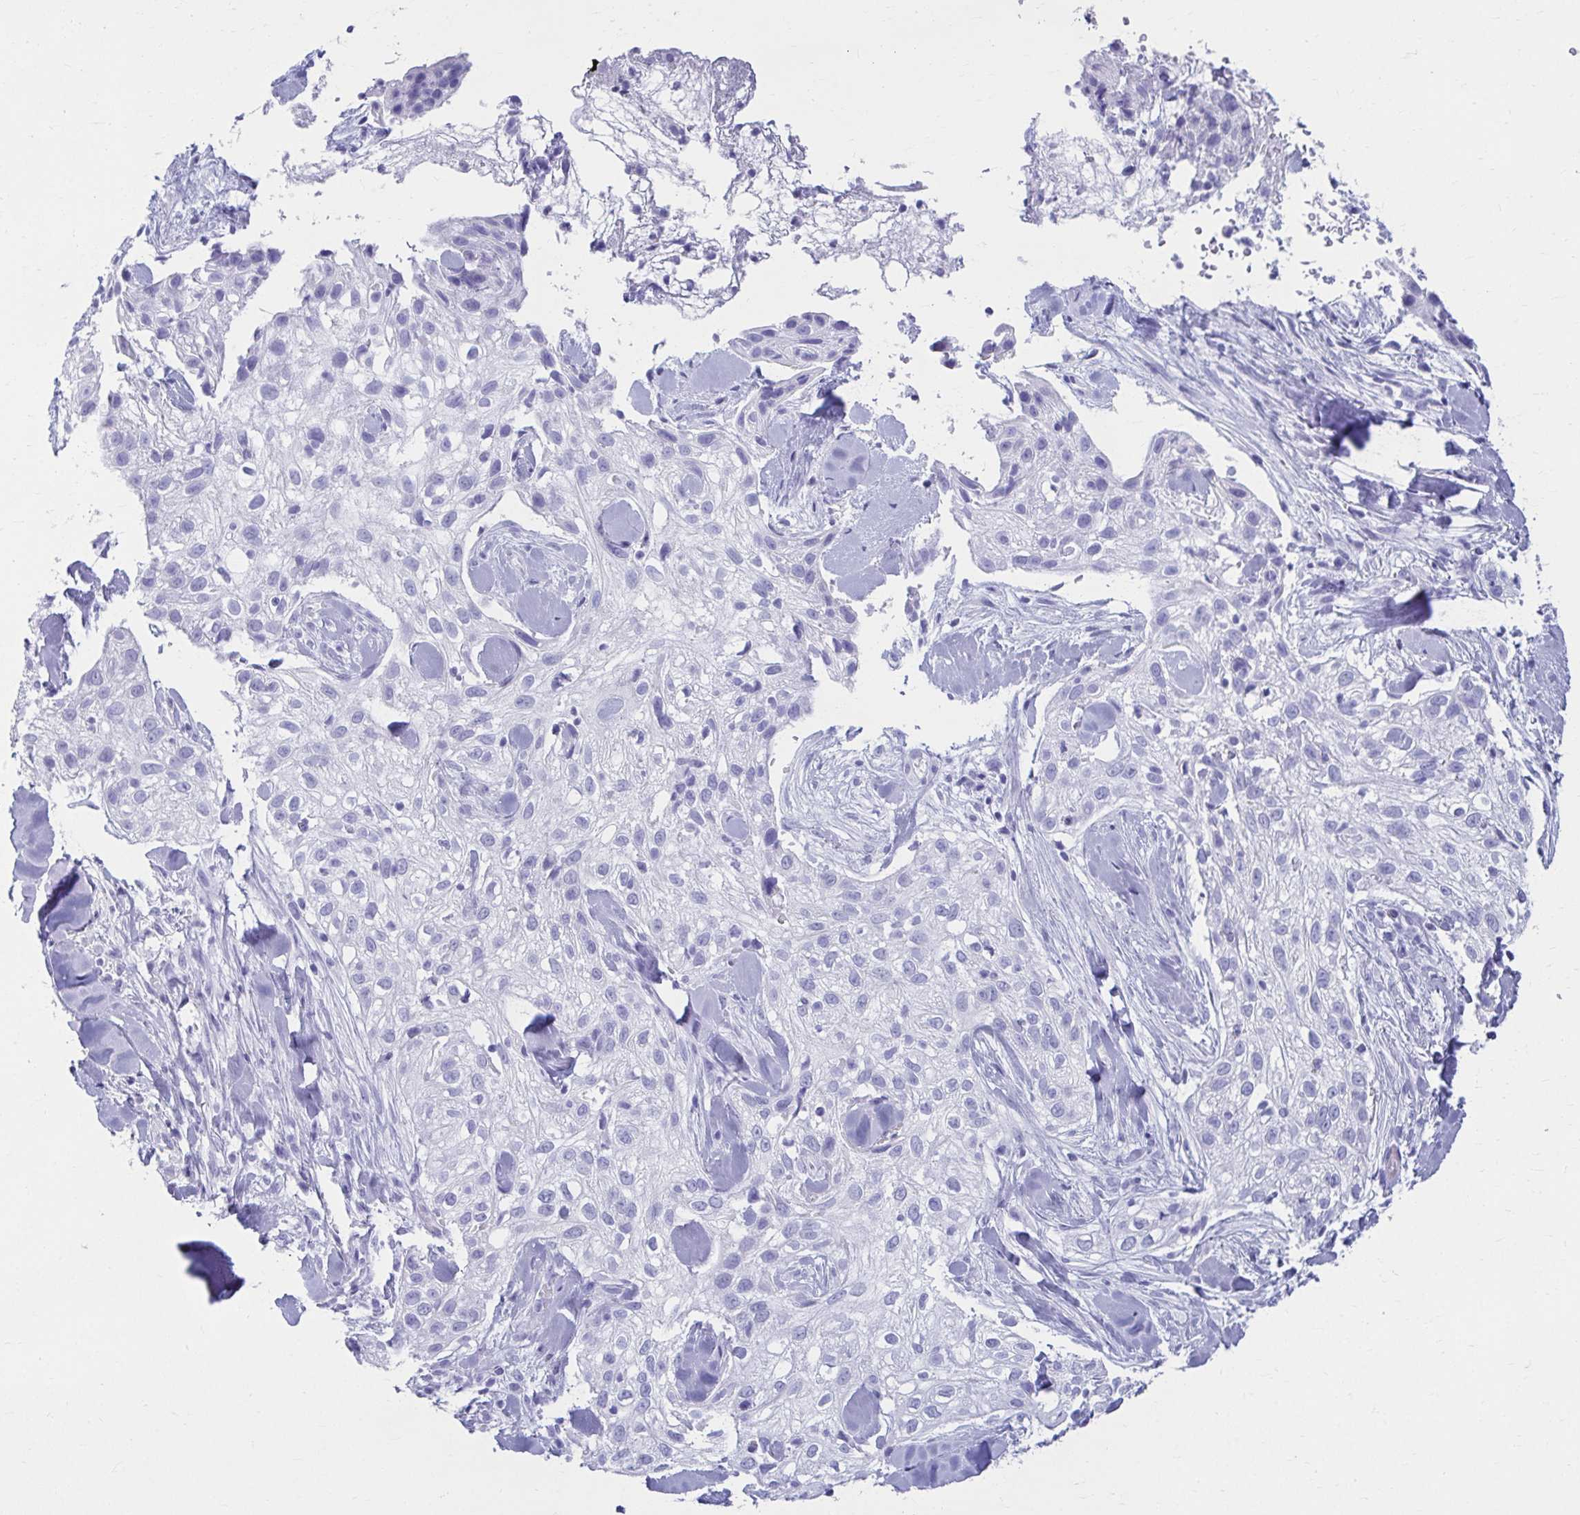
{"staining": {"intensity": "negative", "quantity": "none", "location": "none"}, "tissue": "skin cancer", "cell_type": "Tumor cells", "image_type": "cancer", "snomed": [{"axis": "morphology", "description": "Squamous cell carcinoma, NOS"}, {"axis": "topography", "description": "Skin"}], "caption": "The IHC micrograph has no significant expression in tumor cells of squamous cell carcinoma (skin) tissue.", "gene": "ATP4B", "patient": {"sex": "male", "age": 82}}